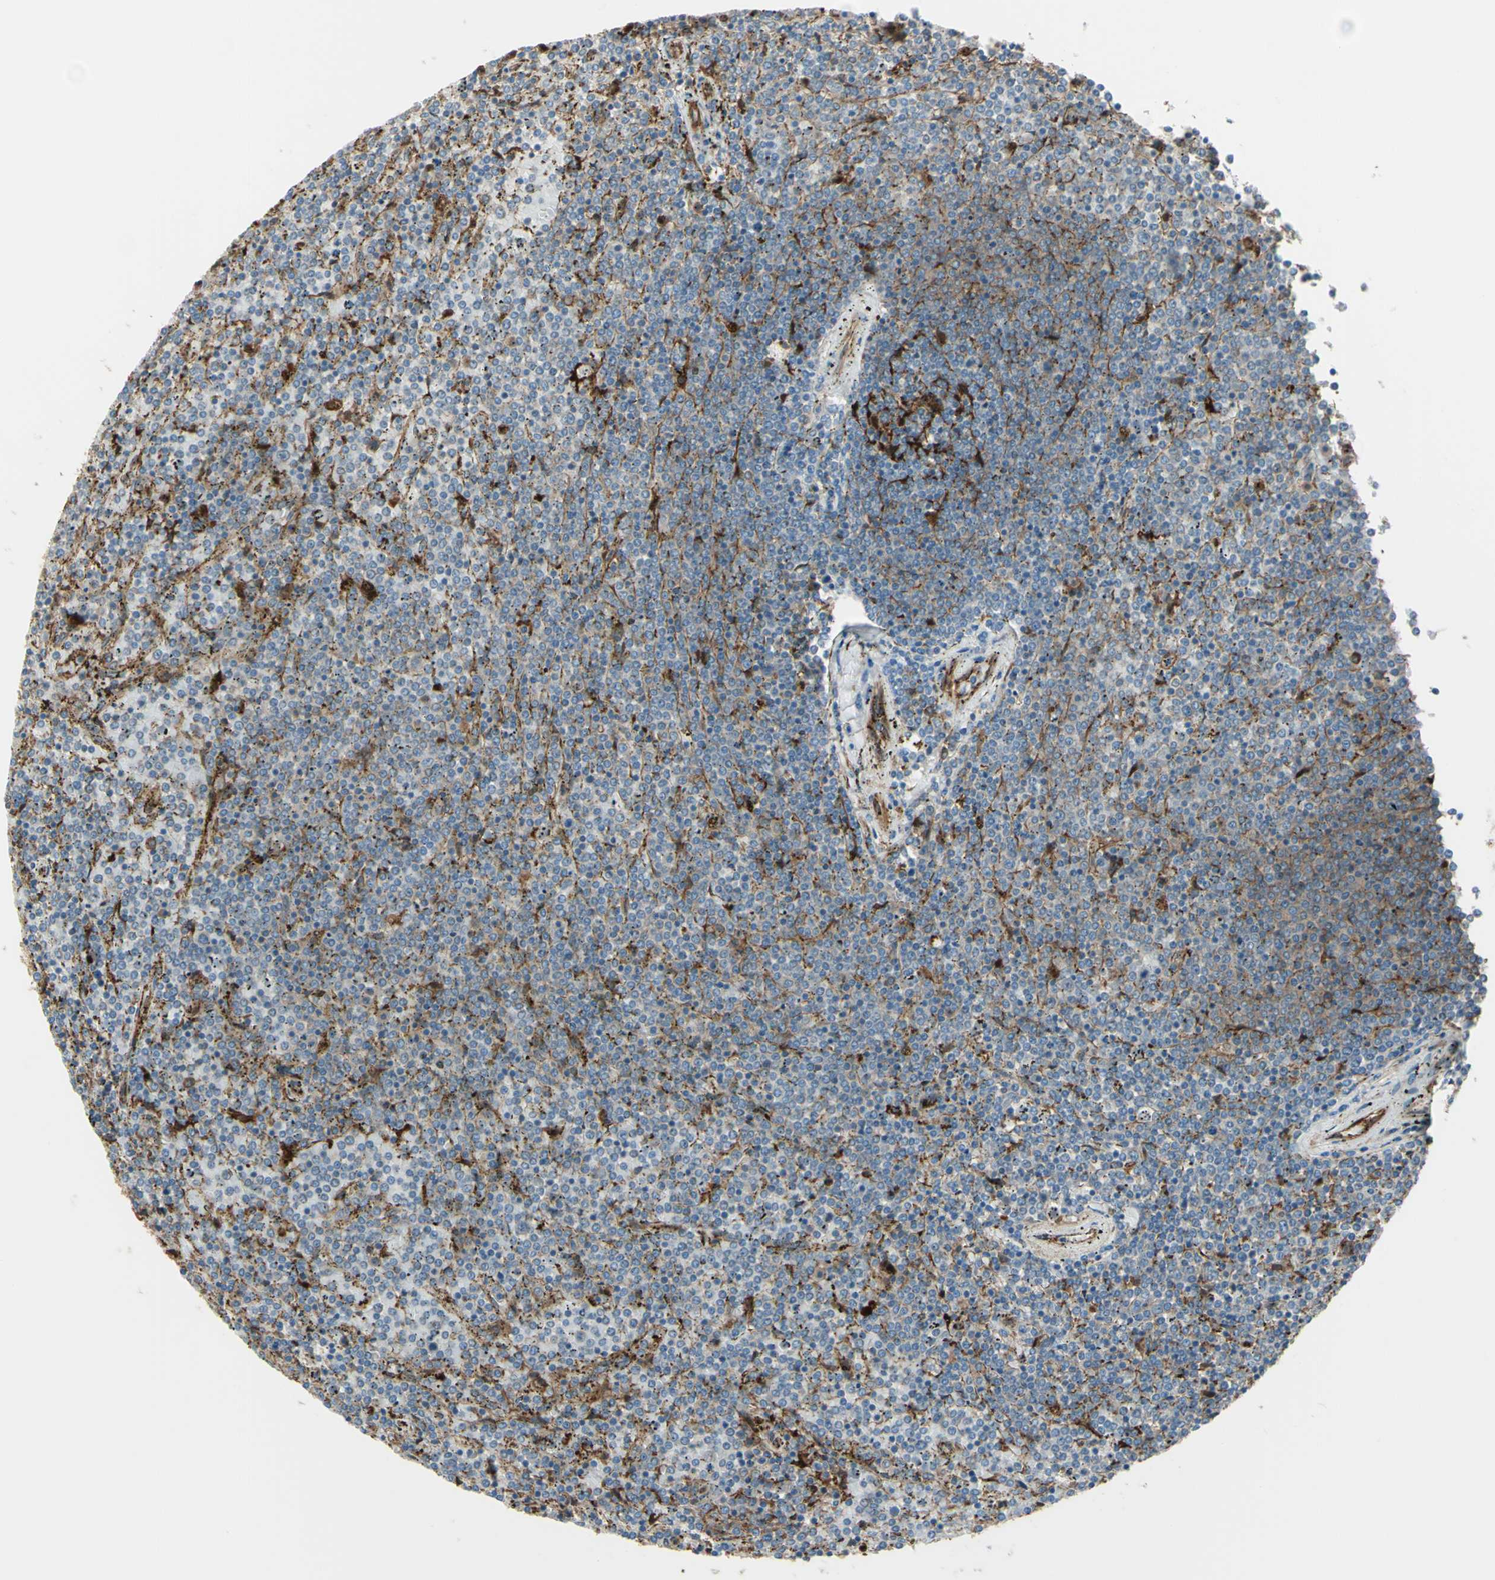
{"staining": {"intensity": "weak", "quantity": "<25%", "location": "cytoplasmic/membranous"}, "tissue": "lymphoma", "cell_type": "Tumor cells", "image_type": "cancer", "snomed": [{"axis": "morphology", "description": "Malignant lymphoma, non-Hodgkin's type, Low grade"}, {"axis": "topography", "description": "Spleen"}], "caption": "High power microscopy micrograph of an IHC histopathology image of low-grade malignant lymphoma, non-Hodgkin's type, revealing no significant expression in tumor cells.", "gene": "IGSF9B", "patient": {"sex": "female", "age": 77}}